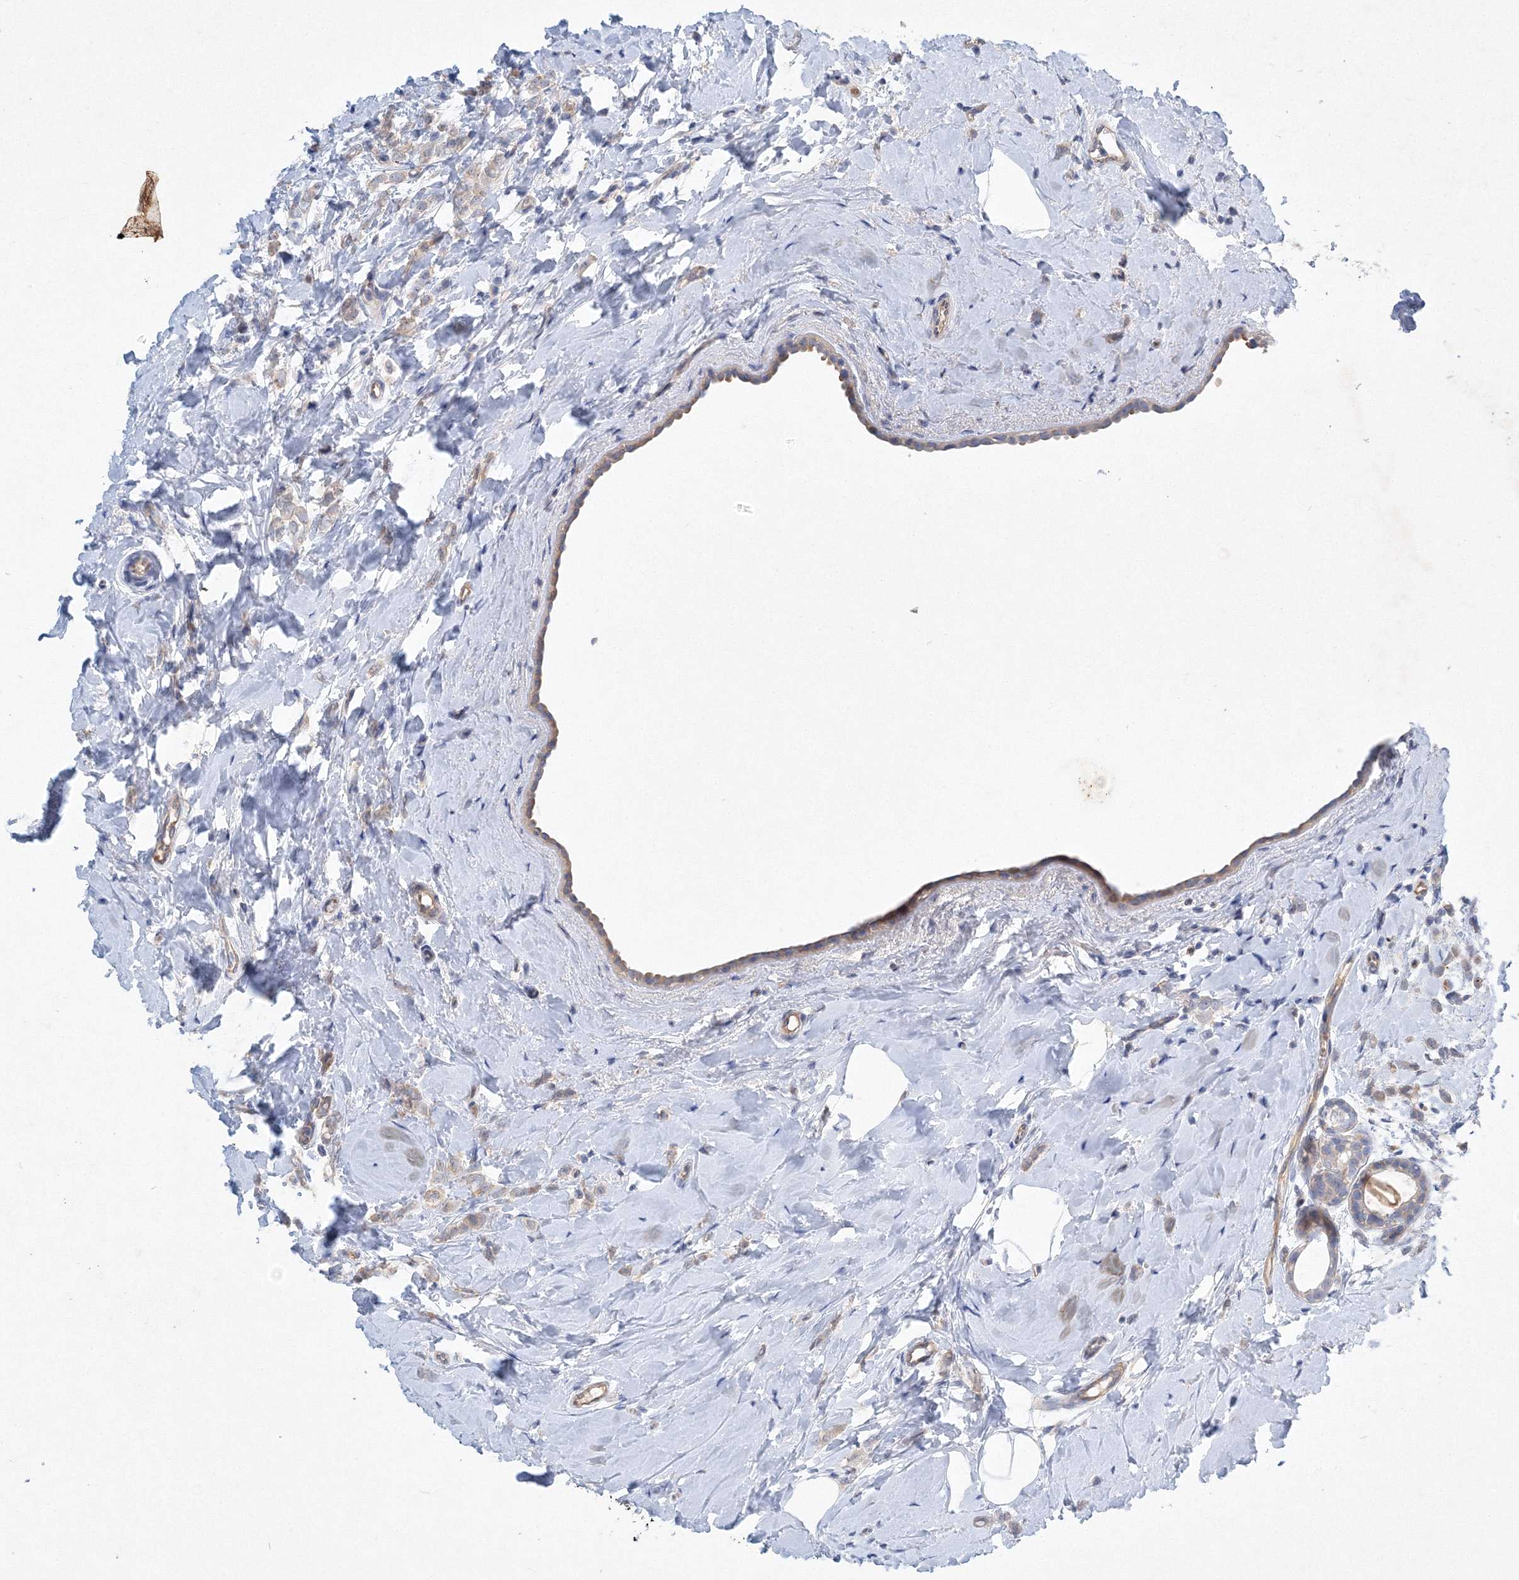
{"staining": {"intensity": "negative", "quantity": "none", "location": "none"}, "tissue": "breast cancer", "cell_type": "Tumor cells", "image_type": "cancer", "snomed": [{"axis": "morphology", "description": "Lobular carcinoma"}, {"axis": "topography", "description": "Breast"}], "caption": "There is no significant expression in tumor cells of breast lobular carcinoma.", "gene": "TANC1", "patient": {"sex": "female", "age": 47}}